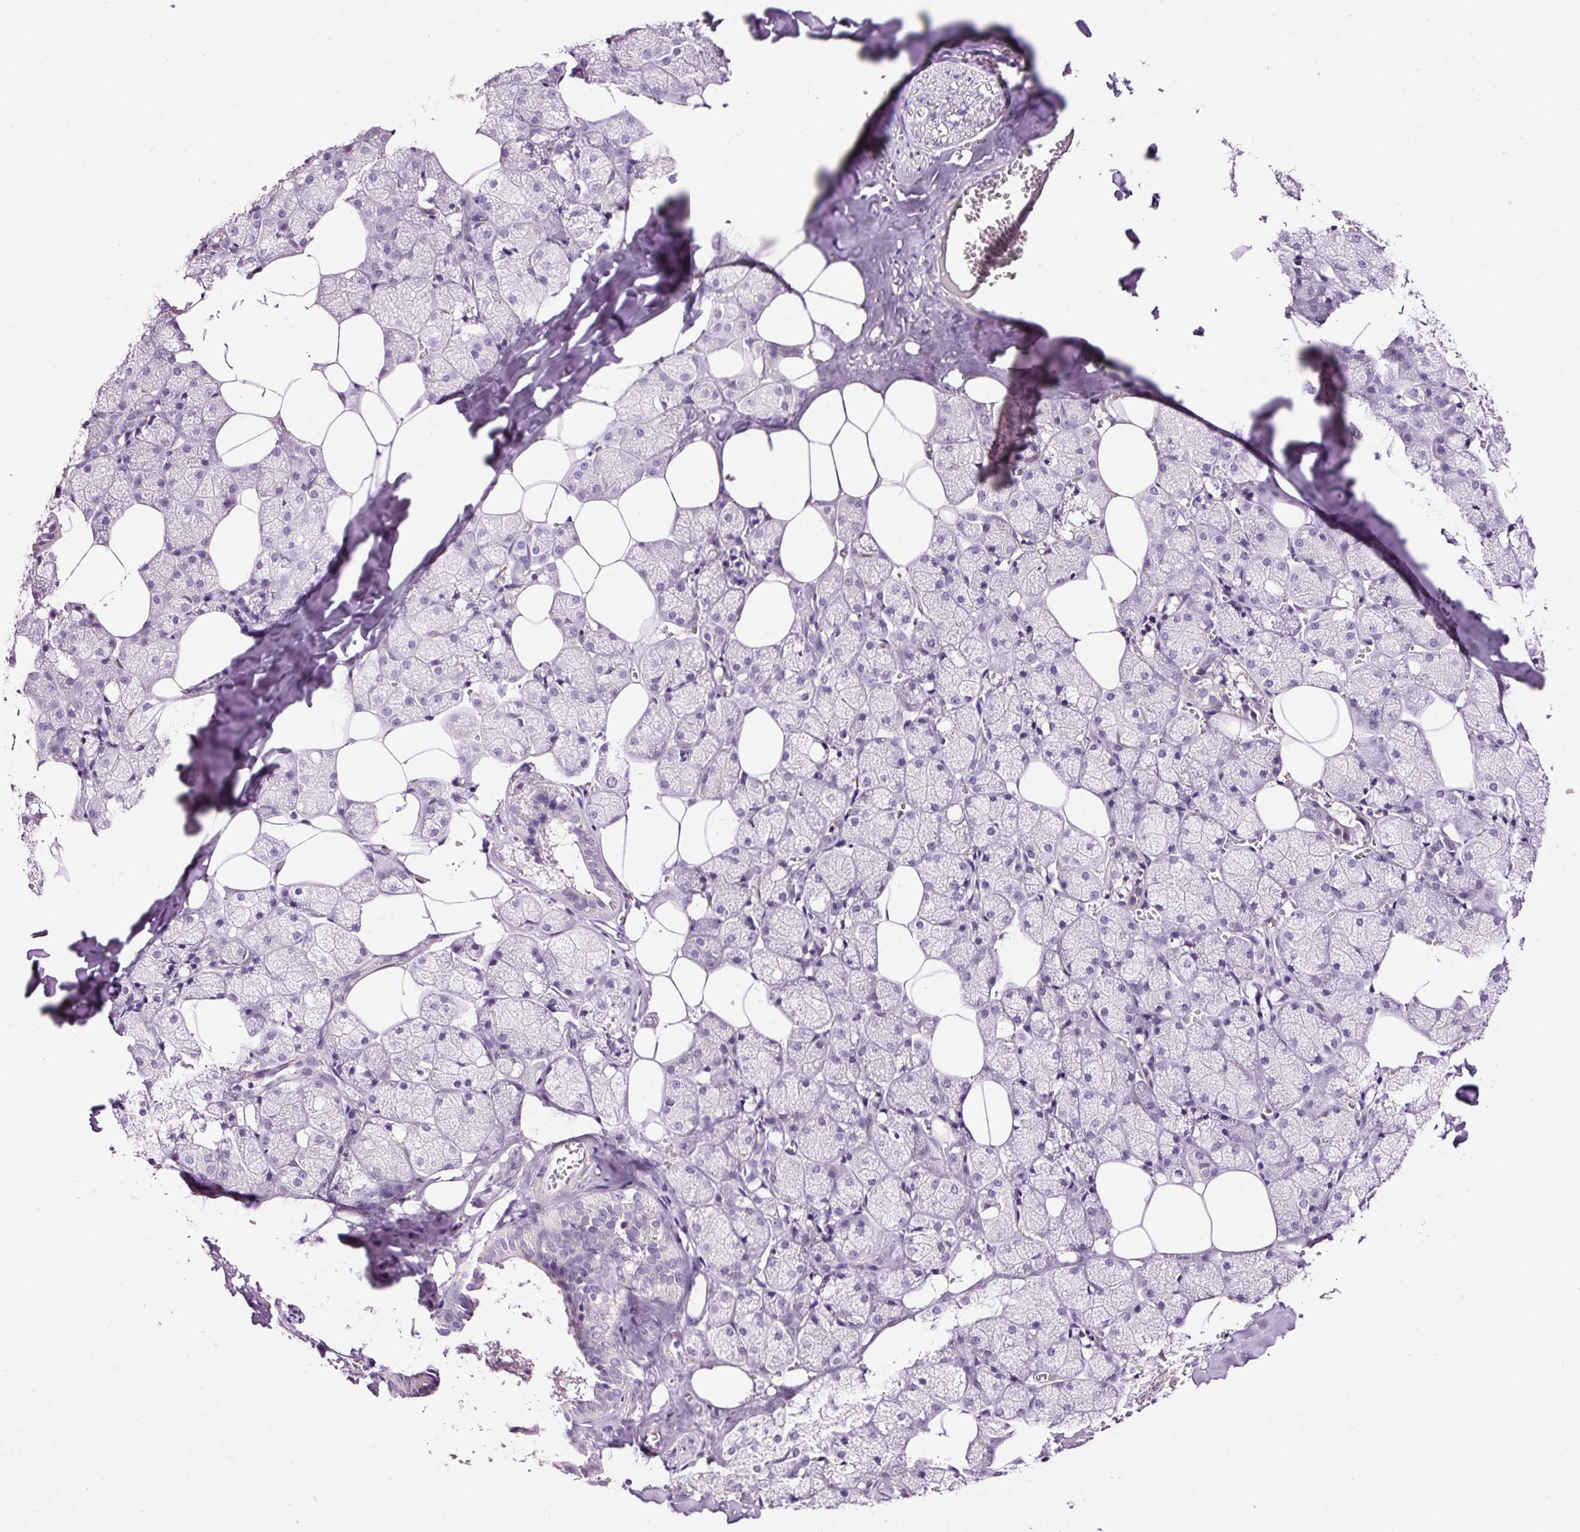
{"staining": {"intensity": "negative", "quantity": "none", "location": "none"}, "tissue": "salivary gland", "cell_type": "Glandular cells", "image_type": "normal", "snomed": [{"axis": "morphology", "description": "Normal tissue, NOS"}, {"axis": "topography", "description": "Salivary gland"}, {"axis": "topography", "description": "Peripheral nerve tissue"}], "caption": "The micrograph reveals no significant expression in glandular cells of salivary gland. (DAB (3,3'-diaminobenzidine) immunohistochemistry, high magnification).", "gene": "RTF2", "patient": {"sex": "male", "age": 38}}